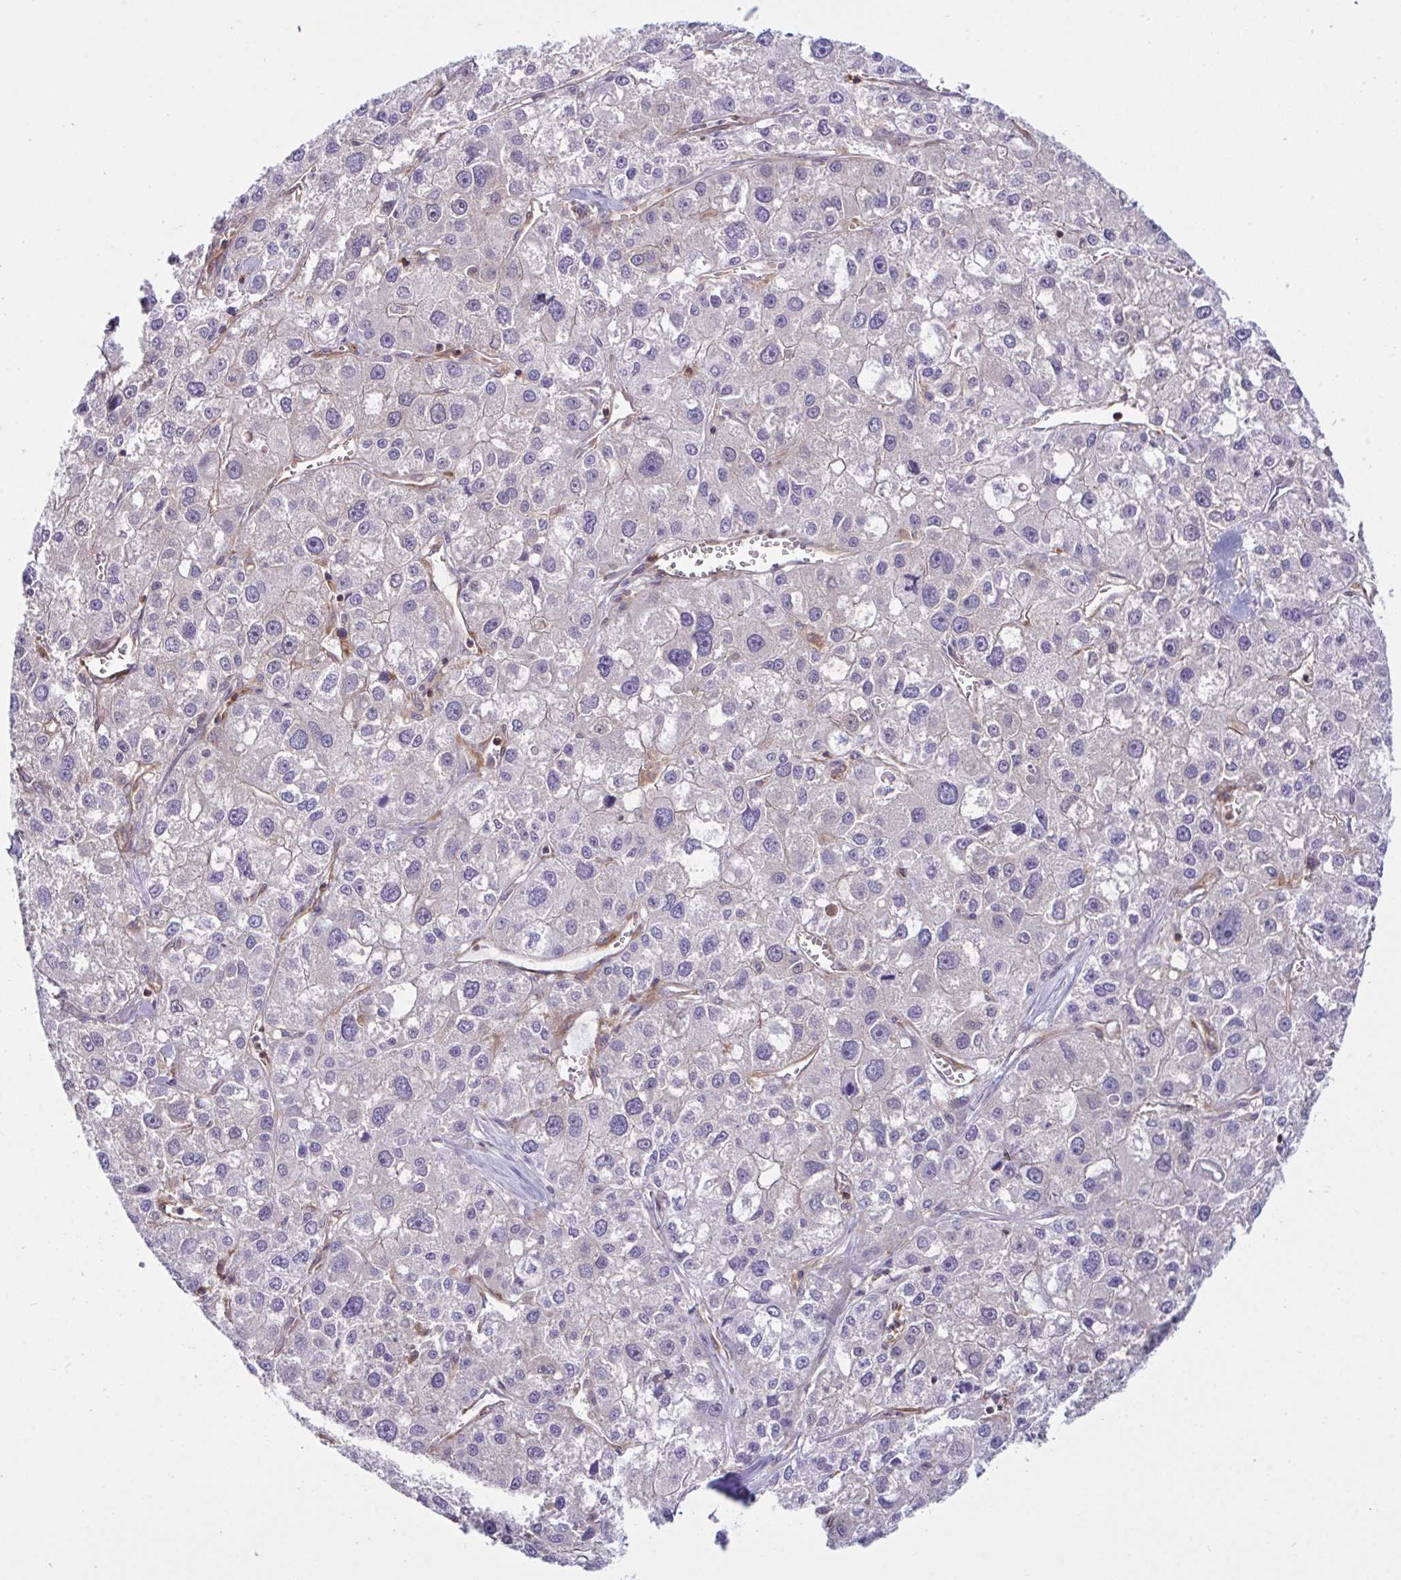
{"staining": {"intensity": "negative", "quantity": "none", "location": "none"}, "tissue": "liver cancer", "cell_type": "Tumor cells", "image_type": "cancer", "snomed": [{"axis": "morphology", "description": "Carcinoma, Hepatocellular, NOS"}, {"axis": "topography", "description": "Liver"}], "caption": "High magnification brightfield microscopy of liver cancer (hepatocellular carcinoma) stained with DAB (3,3'-diaminobenzidine) (brown) and counterstained with hematoxylin (blue): tumor cells show no significant expression.", "gene": "TSC22D3", "patient": {"sex": "male", "age": 73}}